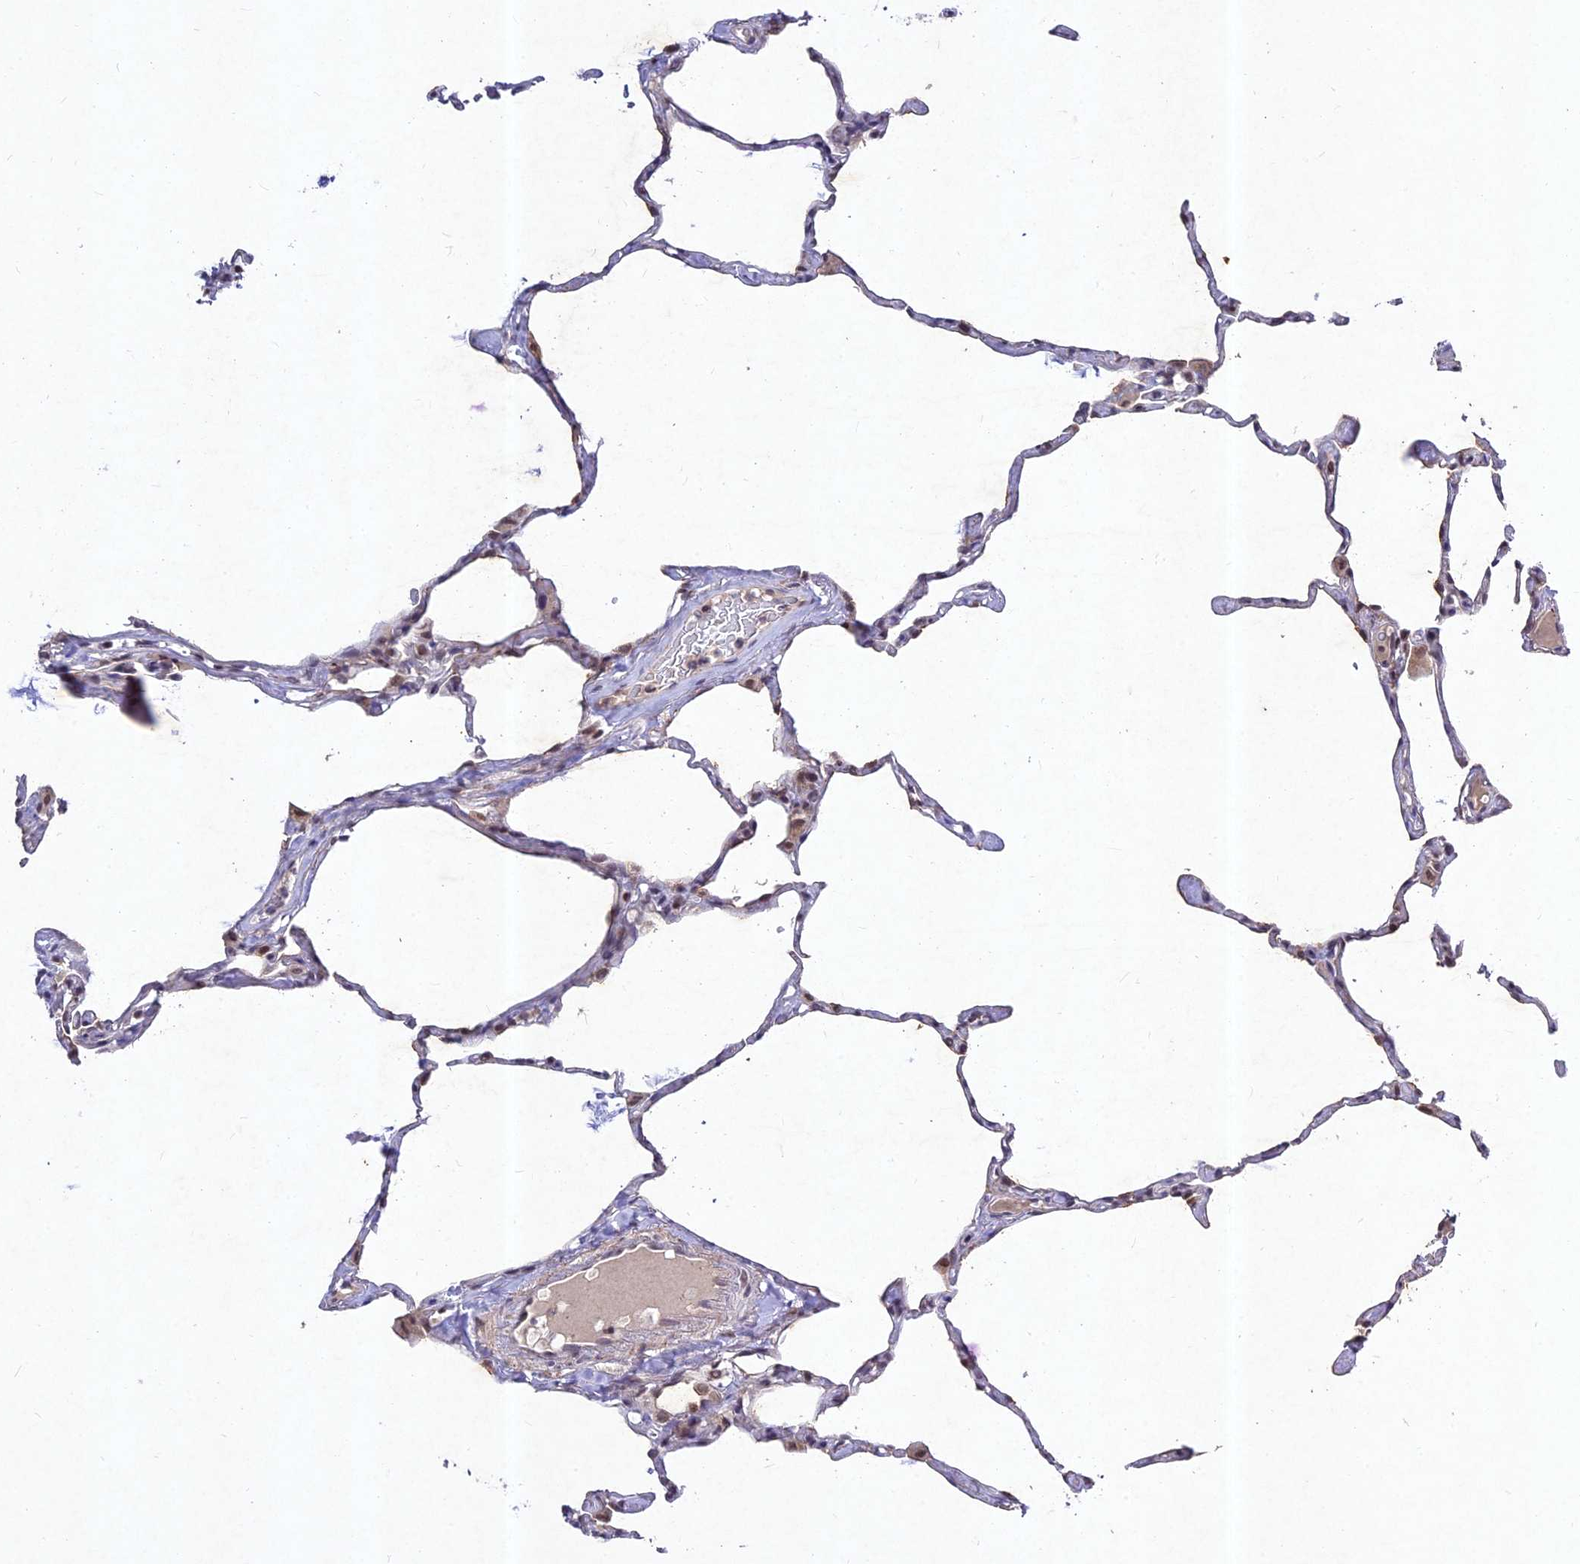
{"staining": {"intensity": "moderate", "quantity": "25%-75%", "location": "nuclear"}, "tissue": "lung", "cell_type": "Alveolar cells", "image_type": "normal", "snomed": [{"axis": "morphology", "description": "Normal tissue, NOS"}, {"axis": "topography", "description": "Lung"}], "caption": "Moderate nuclear staining is identified in approximately 25%-75% of alveolar cells in benign lung. (IHC, brightfield microscopy, high magnification).", "gene": "RAVER1", "patient": {"sex": "male", "age": 65}}